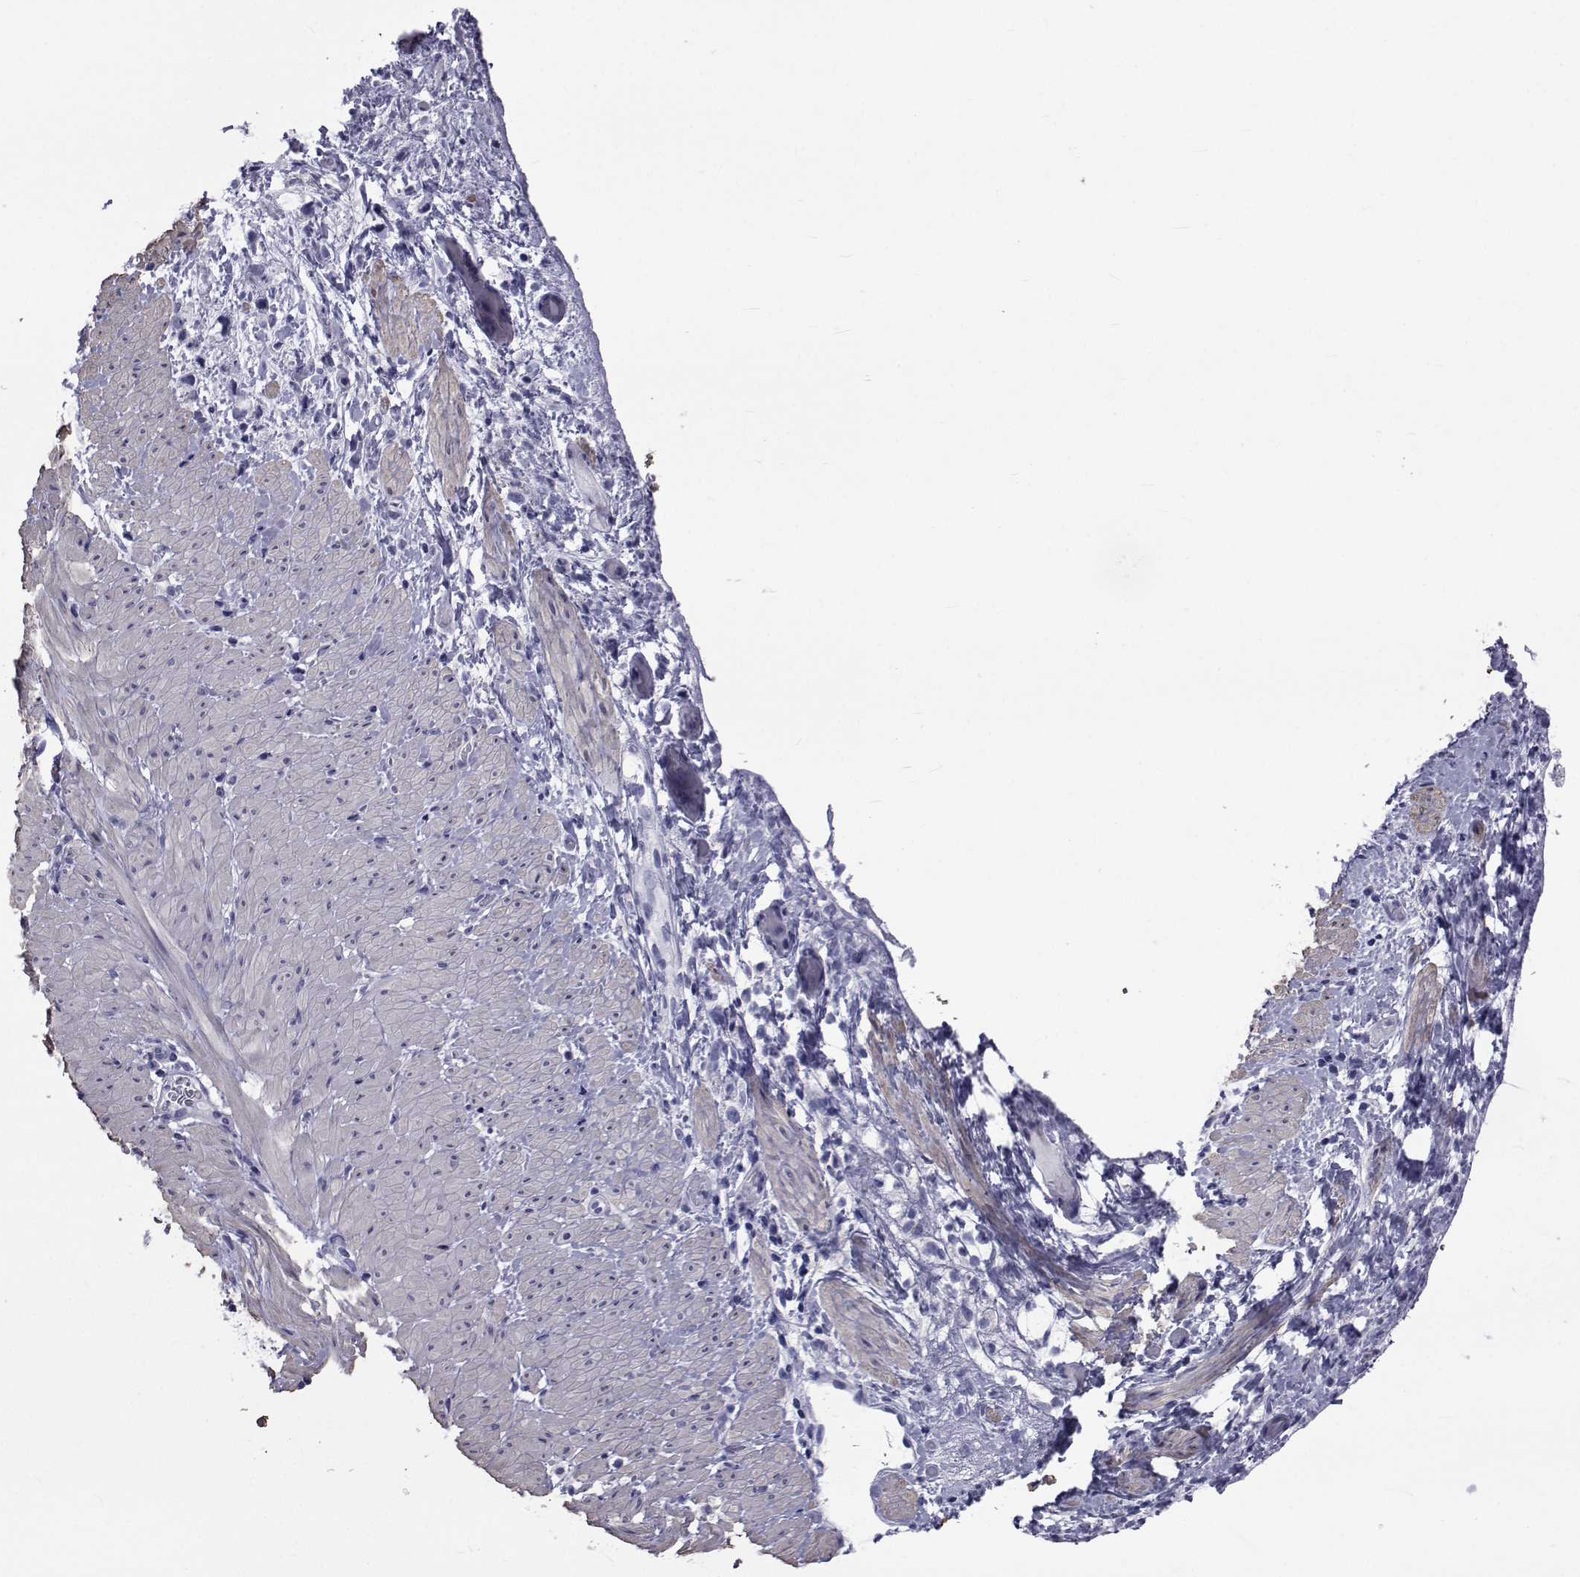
{"staining": {"intensity": "negative", "quantity": "none", "location": "none"}, "tissue": "stomach cancer", "cell_type": "Tumor cells", "image_type": "cancer", "snomed": [{"axis": "morphology", "description": "Adenocarcinoma, NOS"}, {"axis": "topography", "description": "Stomach"}], "caption": "DAB immunohistochemical staining of stomach adenocarcinoma exhibits no significant staining in tumor cells.", "gene": "GKAP1", "patient": {"sex": "female", "age": 59}}